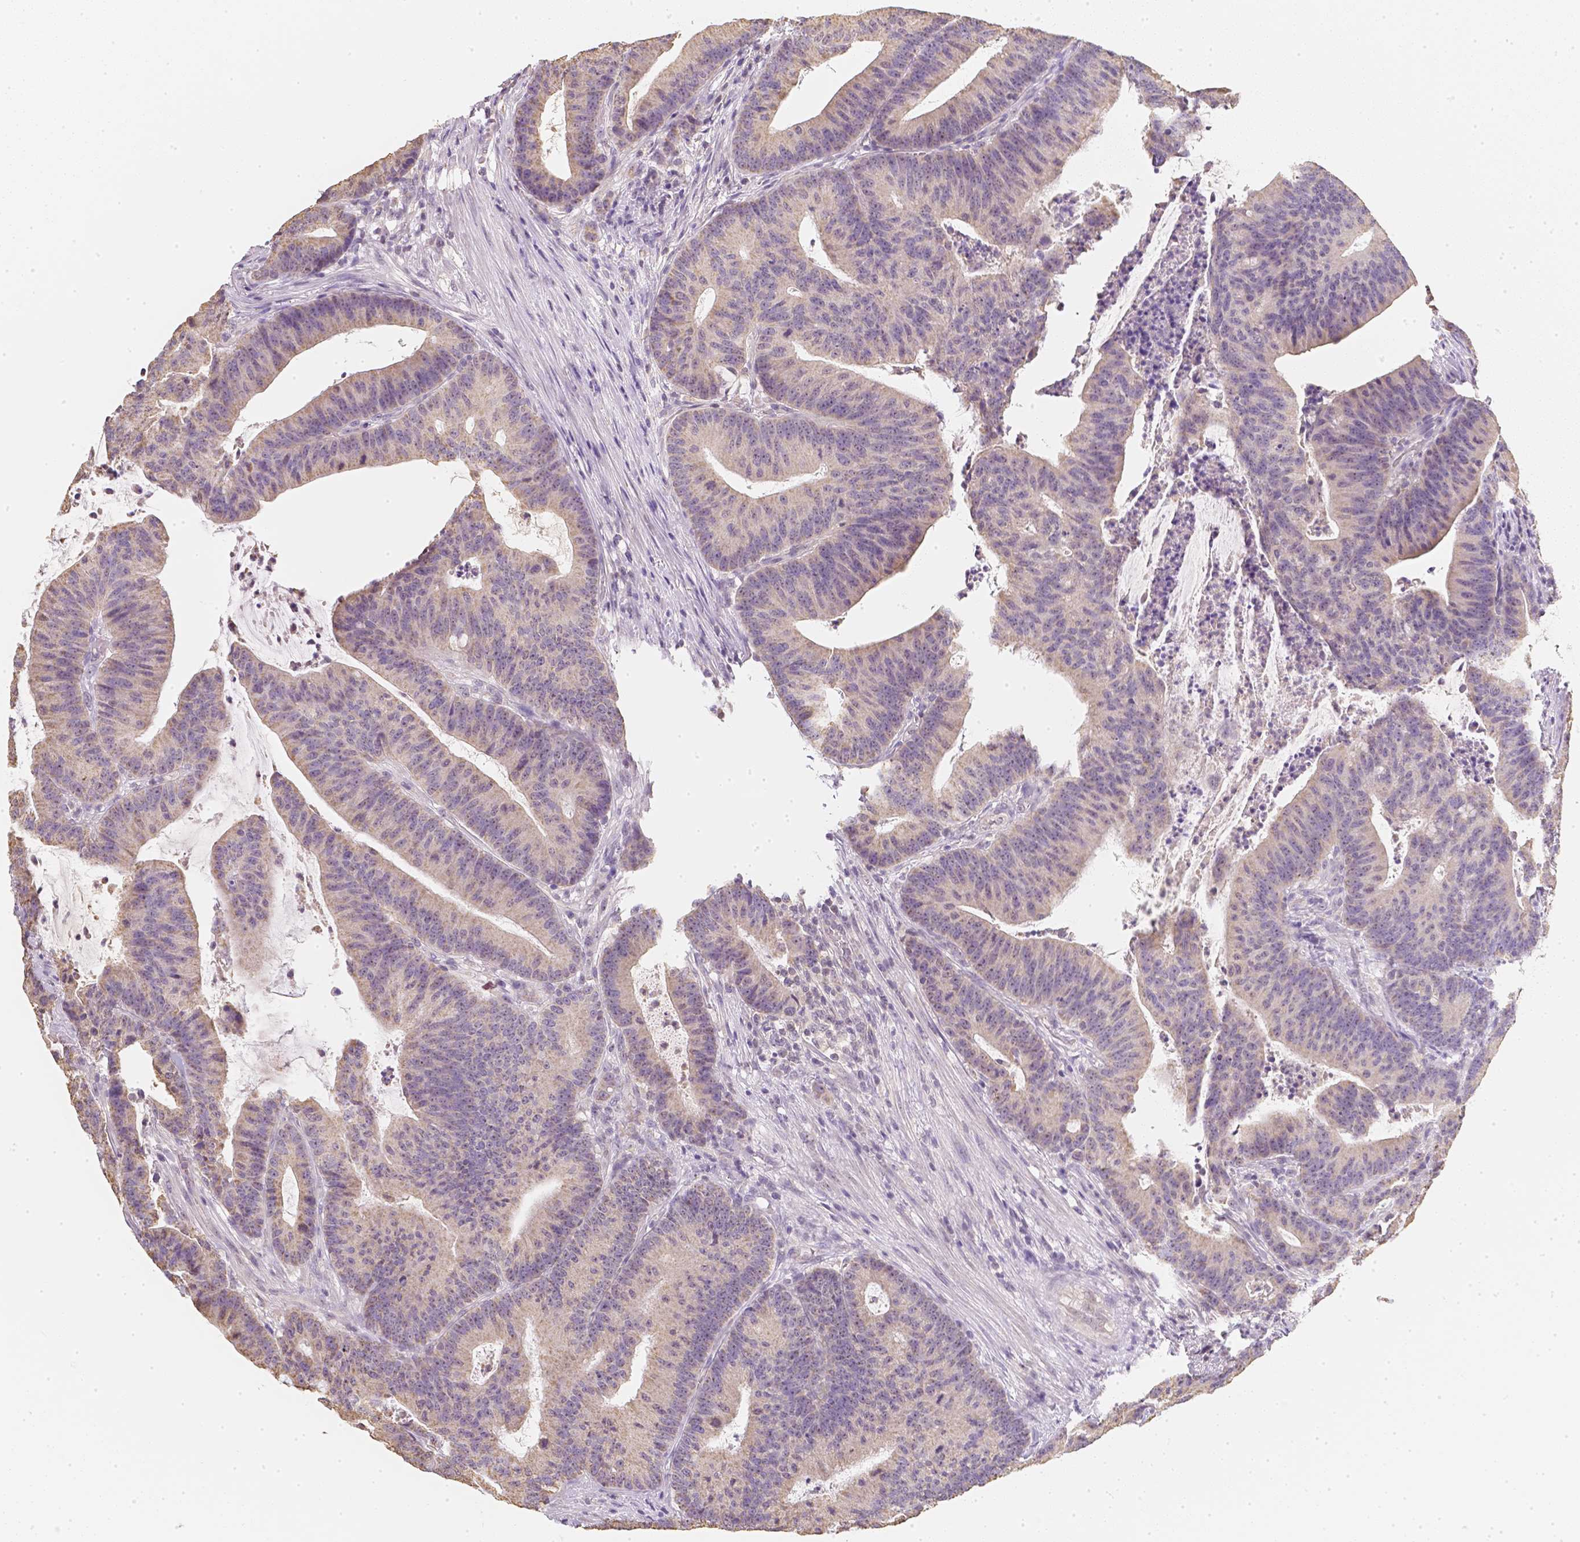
{"staining": {"intensity": "weak", "quantity": ">75%", "location": "cytoplasmic/membranous"}, "tissue": "colorectal cancer", "cell_type": "Tumor cells", "image_type": "cancer", "snomed": [{"axis": "morphology", "description": "Adenocarcinoma, NOS"}, {"axis": "topography", "description": "Colon"}], "caption": "This histopathology image demonstrates immunohistochemistry staining of human colorectal adenocarcinoma, with low weak cytoplasmic/membranous staining in about >75% of tumor cells.", "gene": "NVL", "patient": {"sex": "female", "age": 78}}